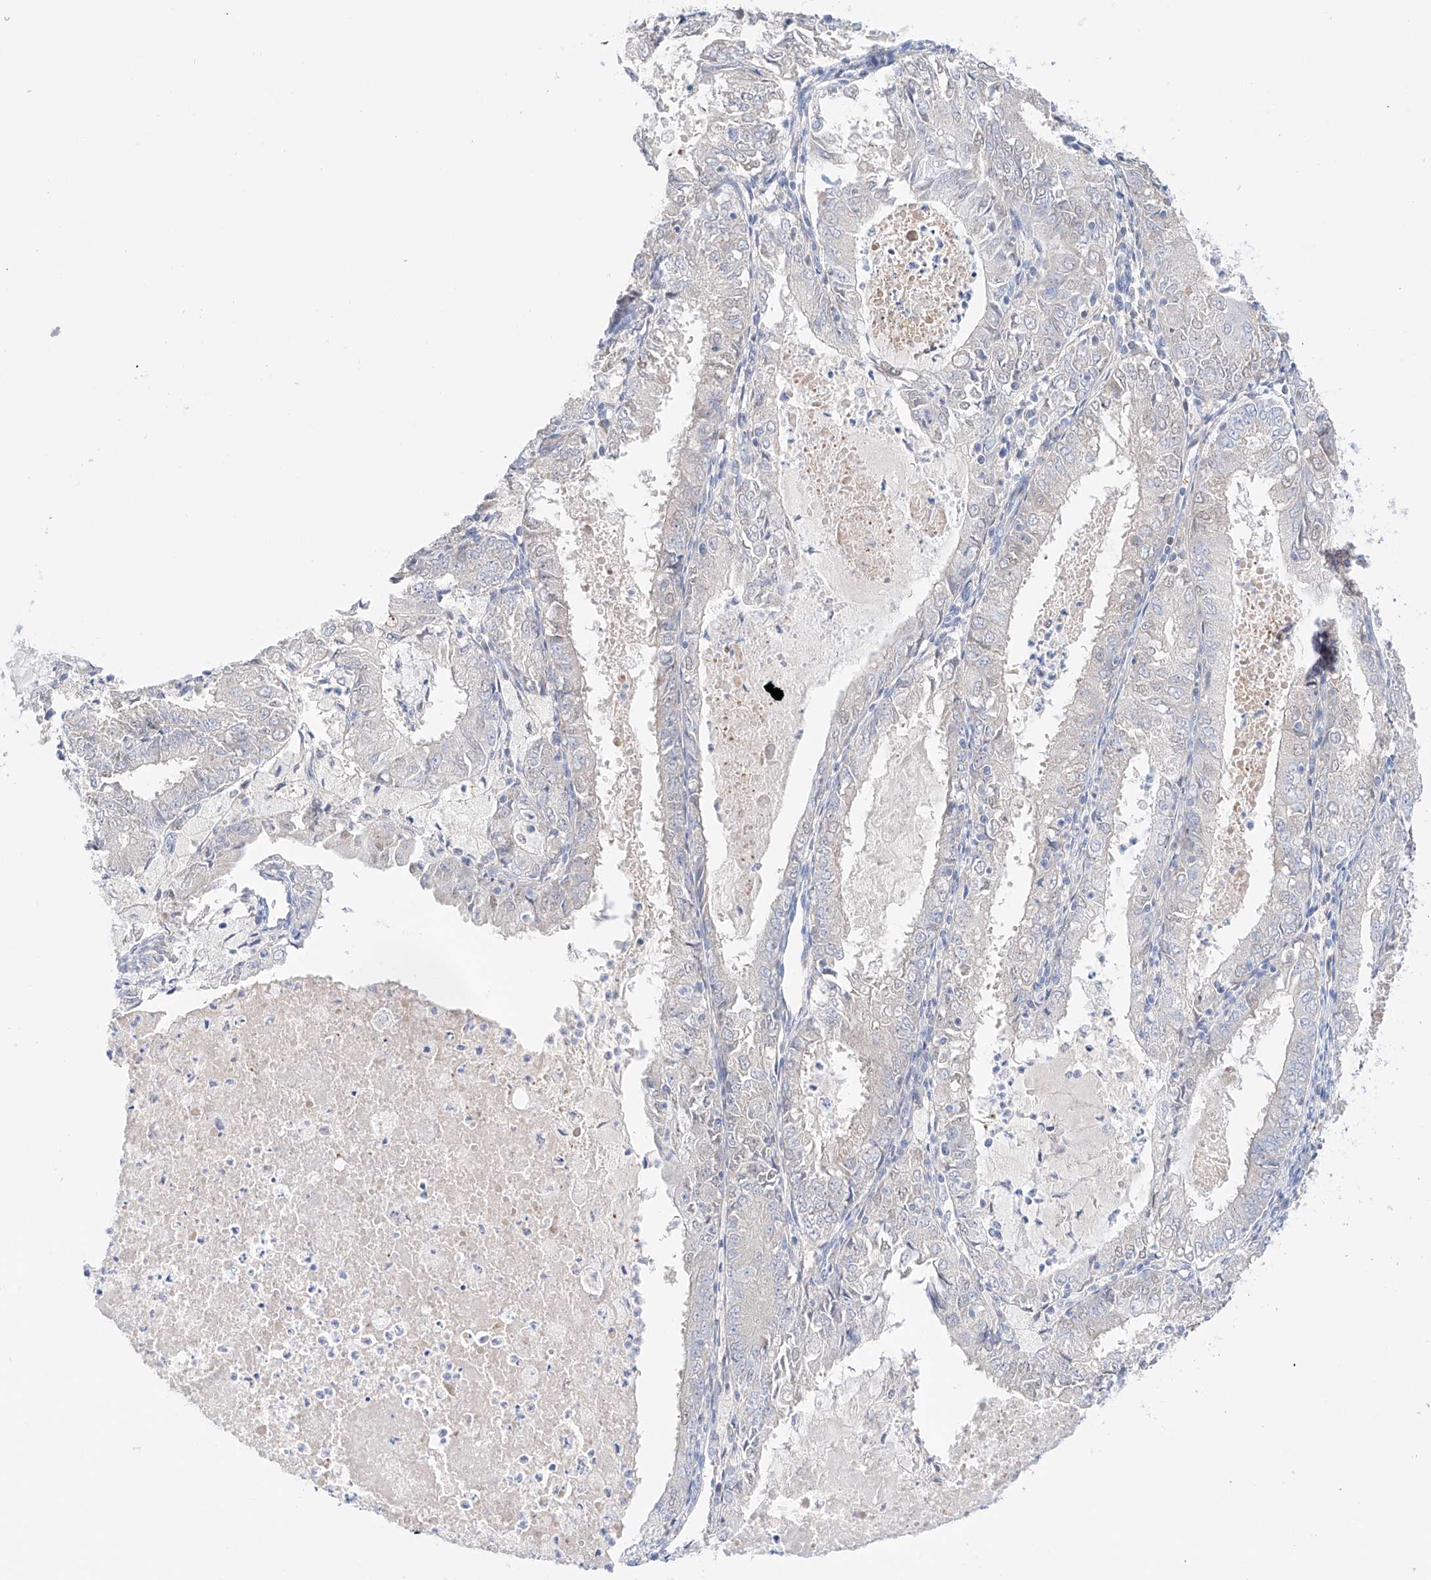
{"staining": {"intensity": "weak", "quantity": "<25%", "location": "cytoplasmic/membranous"}, "tissue": "endometrial cancer", "cell_type": "Tumor cells", "image_type": "cancer", "snomed": [{"axis": "morphology", "description": "Adenocarcinoma, NOS"}, {"axis": "topography", "description": "Endometrium"}], "caption": "The histopathology image shows no staining of tumor cells in adenocarcinoma (endometrial).", "gene": "PGGT1B", "patient": {"sex": "female", "age": 57}}